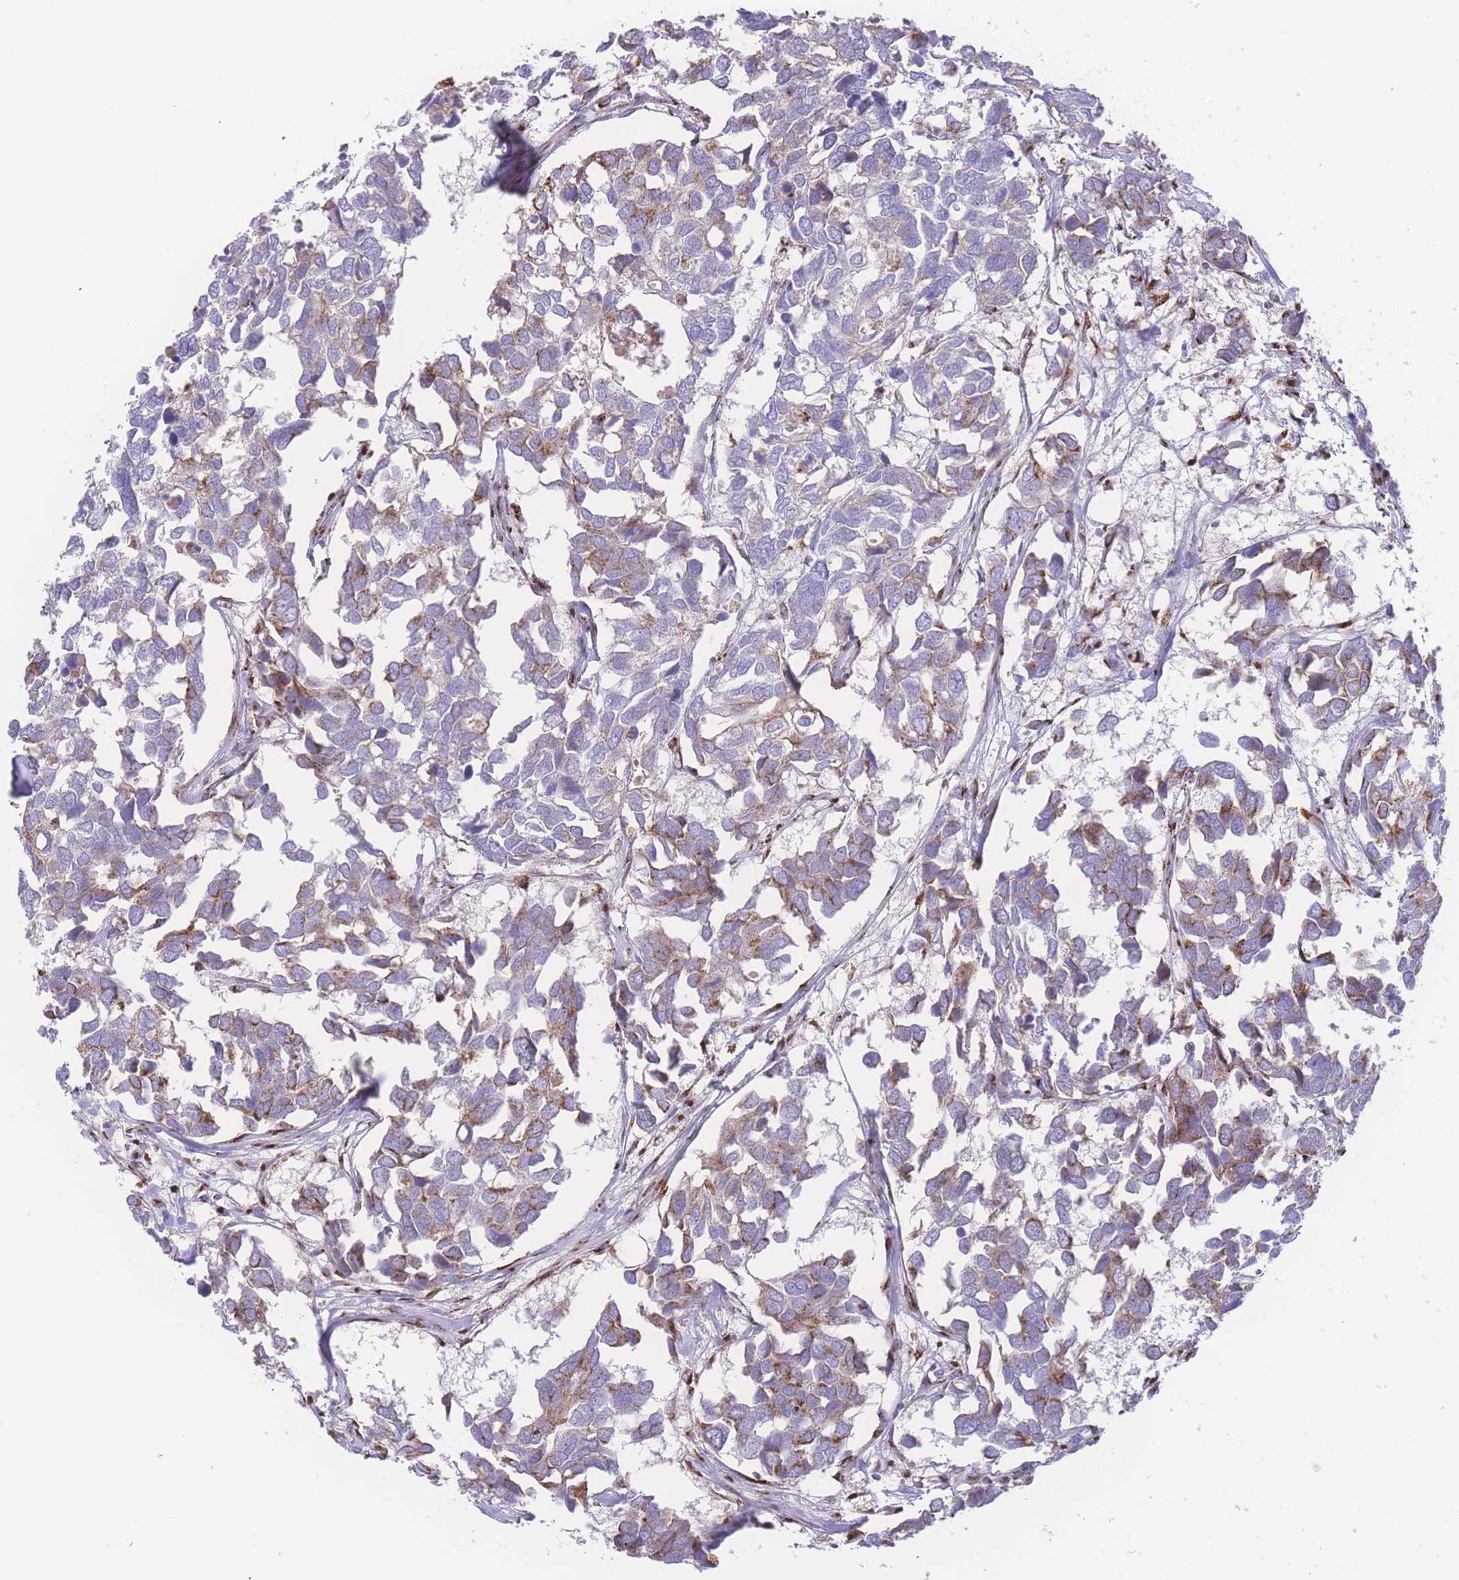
{"staining": {"intensity": "moderate", "quantity": "25%-75%", "location": "cytoplasmic/membranous"}, "tissue": "breast cancer", "cell_type": "Tumor cells", "image_type": "cancer", "snomed": [{"axis": "morphology", "description": "Duct carcinoma"}, {"axis": "topography", "description": "Breast"}], "caption": "The immunohistochemical stain highlights moderate cytoplasmic/membranous staining in tumor cells of breast cancer tissue.", "gene": "GOLM2", "patient": {"sex": "female", "age": 83}}